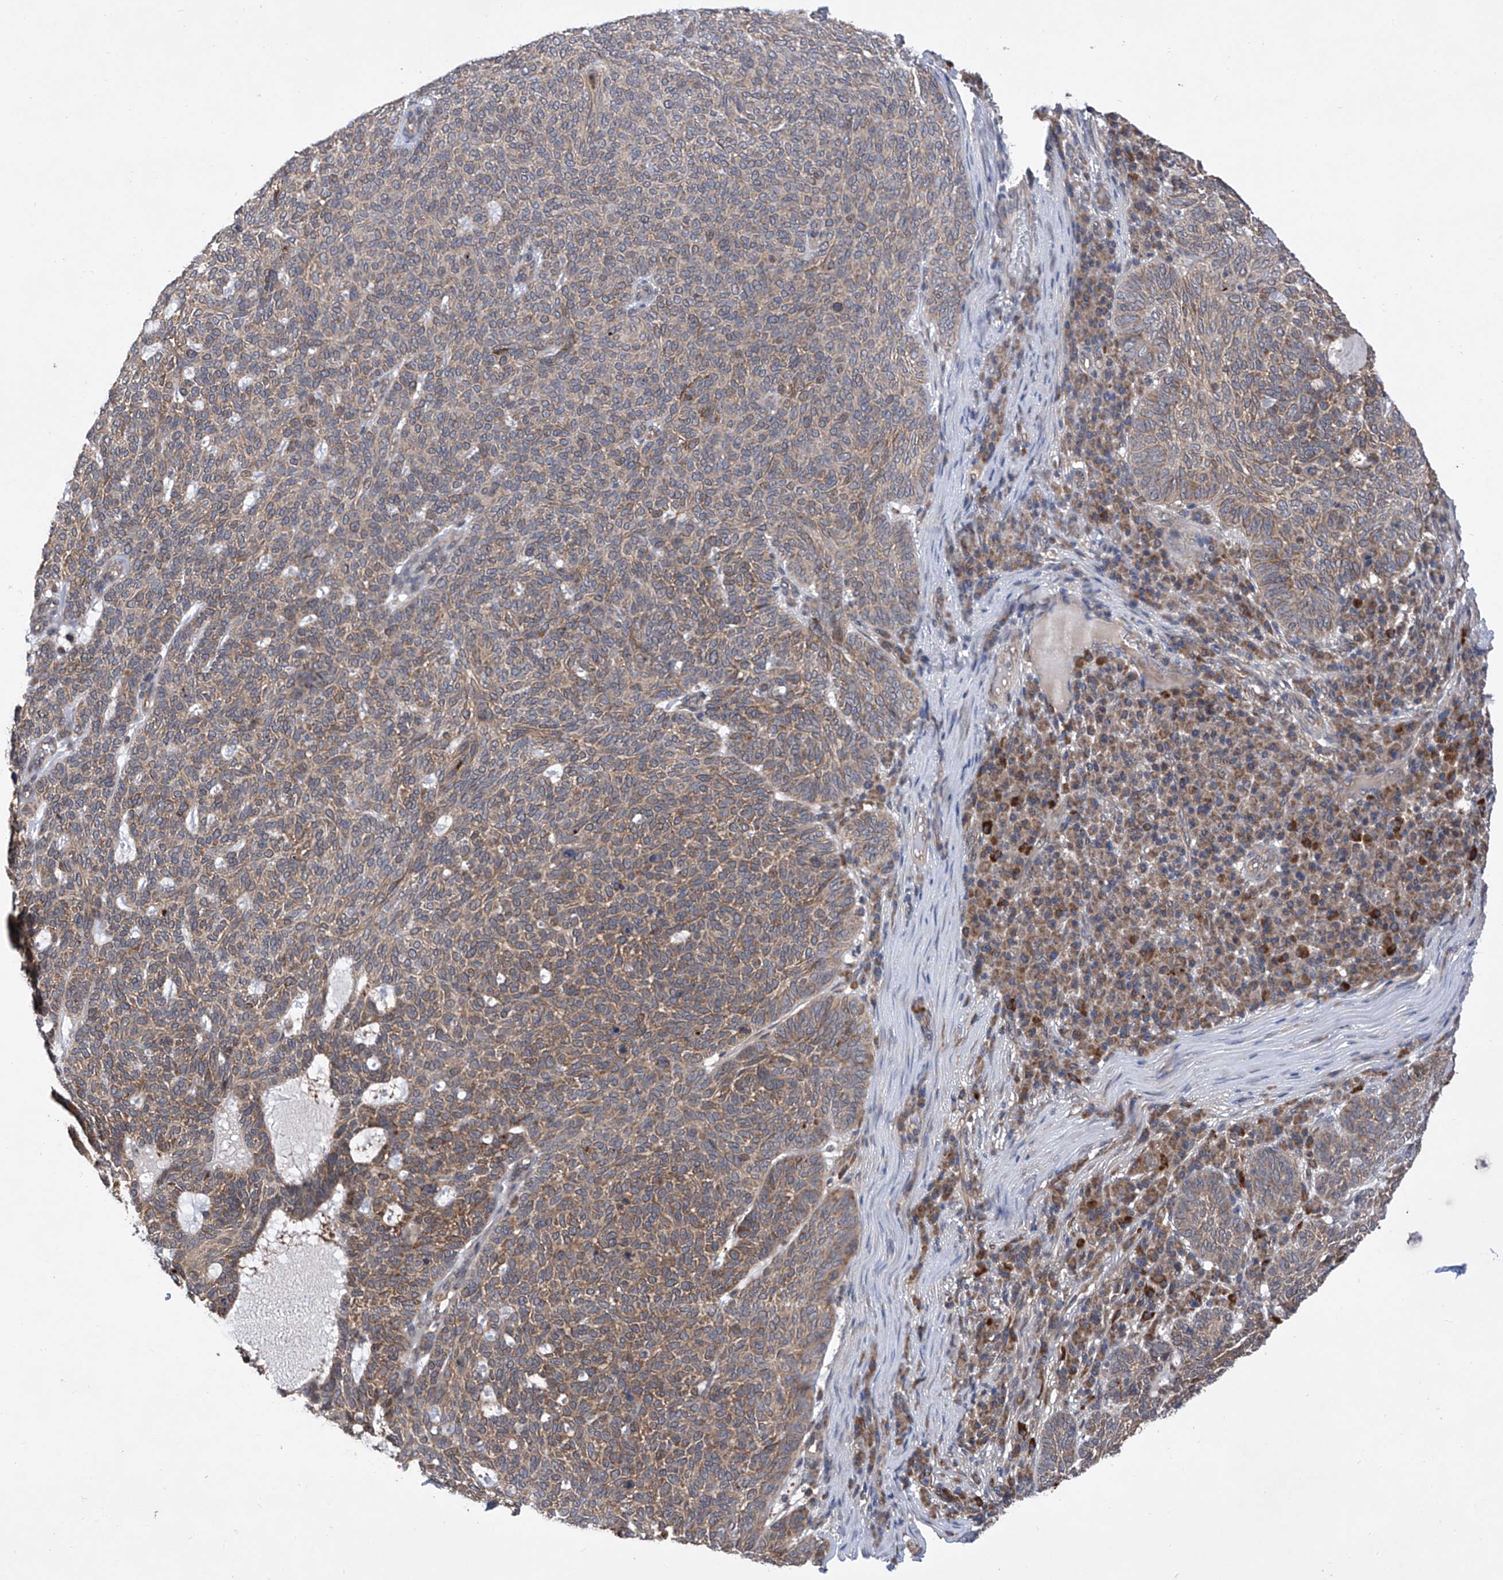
{"staining": {"intensity": "moderate", "quantity": ">75%", "location": "cytoplasmic/membranous"}, "tissue": "skin cancer", "cell_type": "Tumor cells", "image_type": "cancer", "snomed": [{"axis": "morphology", "description": "Squamous cell carcinoma, NOS"}, {"axis": "topography", "description": "Skin"}], "caption": "The image exhibits immunohistochemical staining of squamous cell carcinoma (skin). There is moderate cytoplasmic/membranous positivity is appreciated in approximately >75% of tumor cells.", "gene": "USP45", "patient": {"sex": "female", "age": 90}}